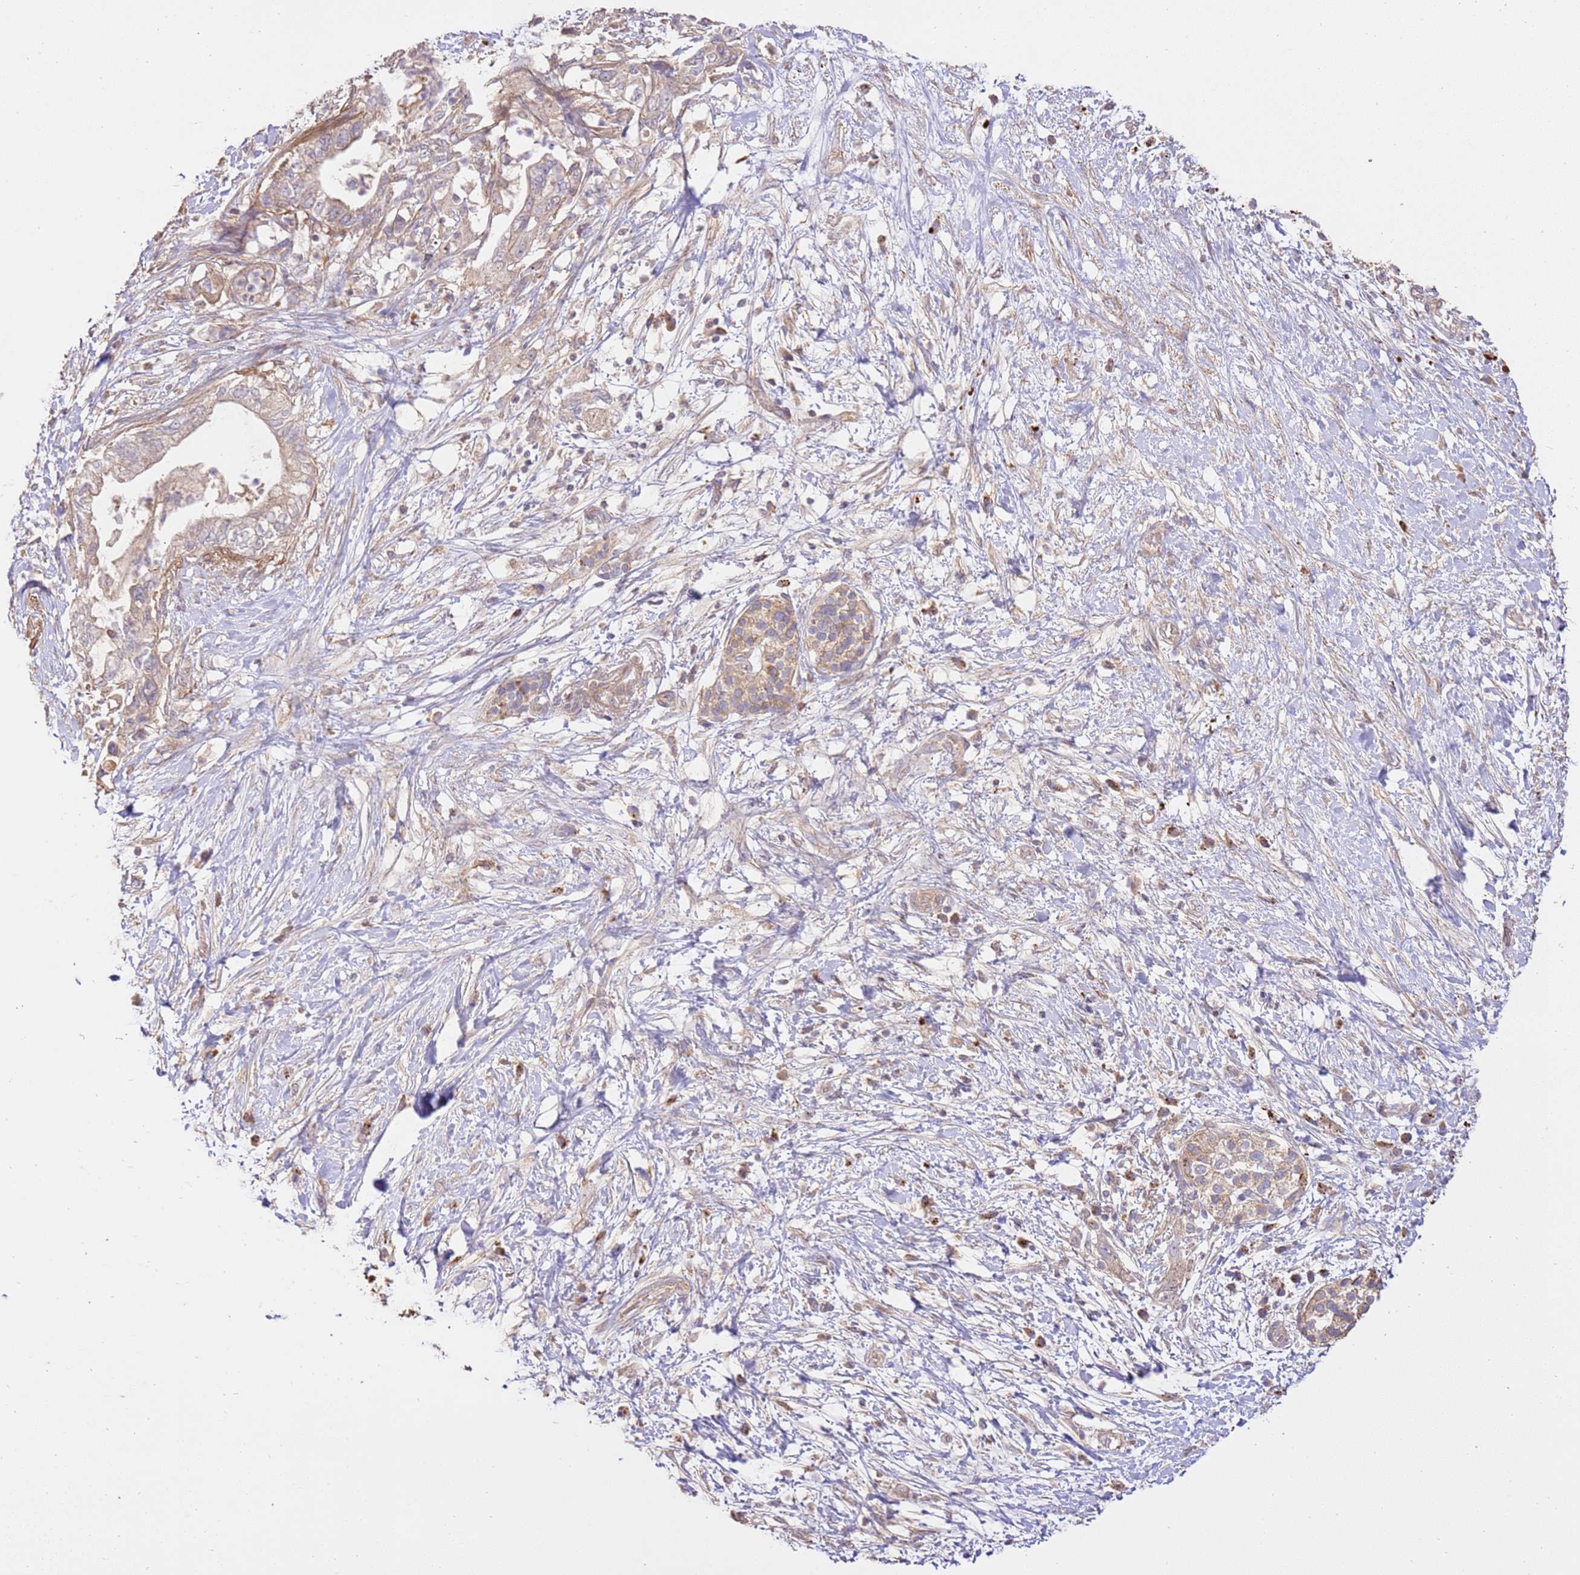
{"staining": {"intensity": "weak", "quantity": "25%-75%", "location": "cytoplasmic/membranous"}, "tissue": "pancreatic cancer", "cell_type": "Tumor cells", "image_type": "cancer", "snomed": [{"axis": "morphology", "description": "Adenocarcinoma, NOS"}, {"axis": "topography", "description": "Pancreas"}], "caption": "Pancreatic adenocarcinoma stained for a protein displays weak cytoplasmic/membranous positivity in tumor cells.", "gene": "CEP55", "patient": {"sex": "female", "age": 73}}